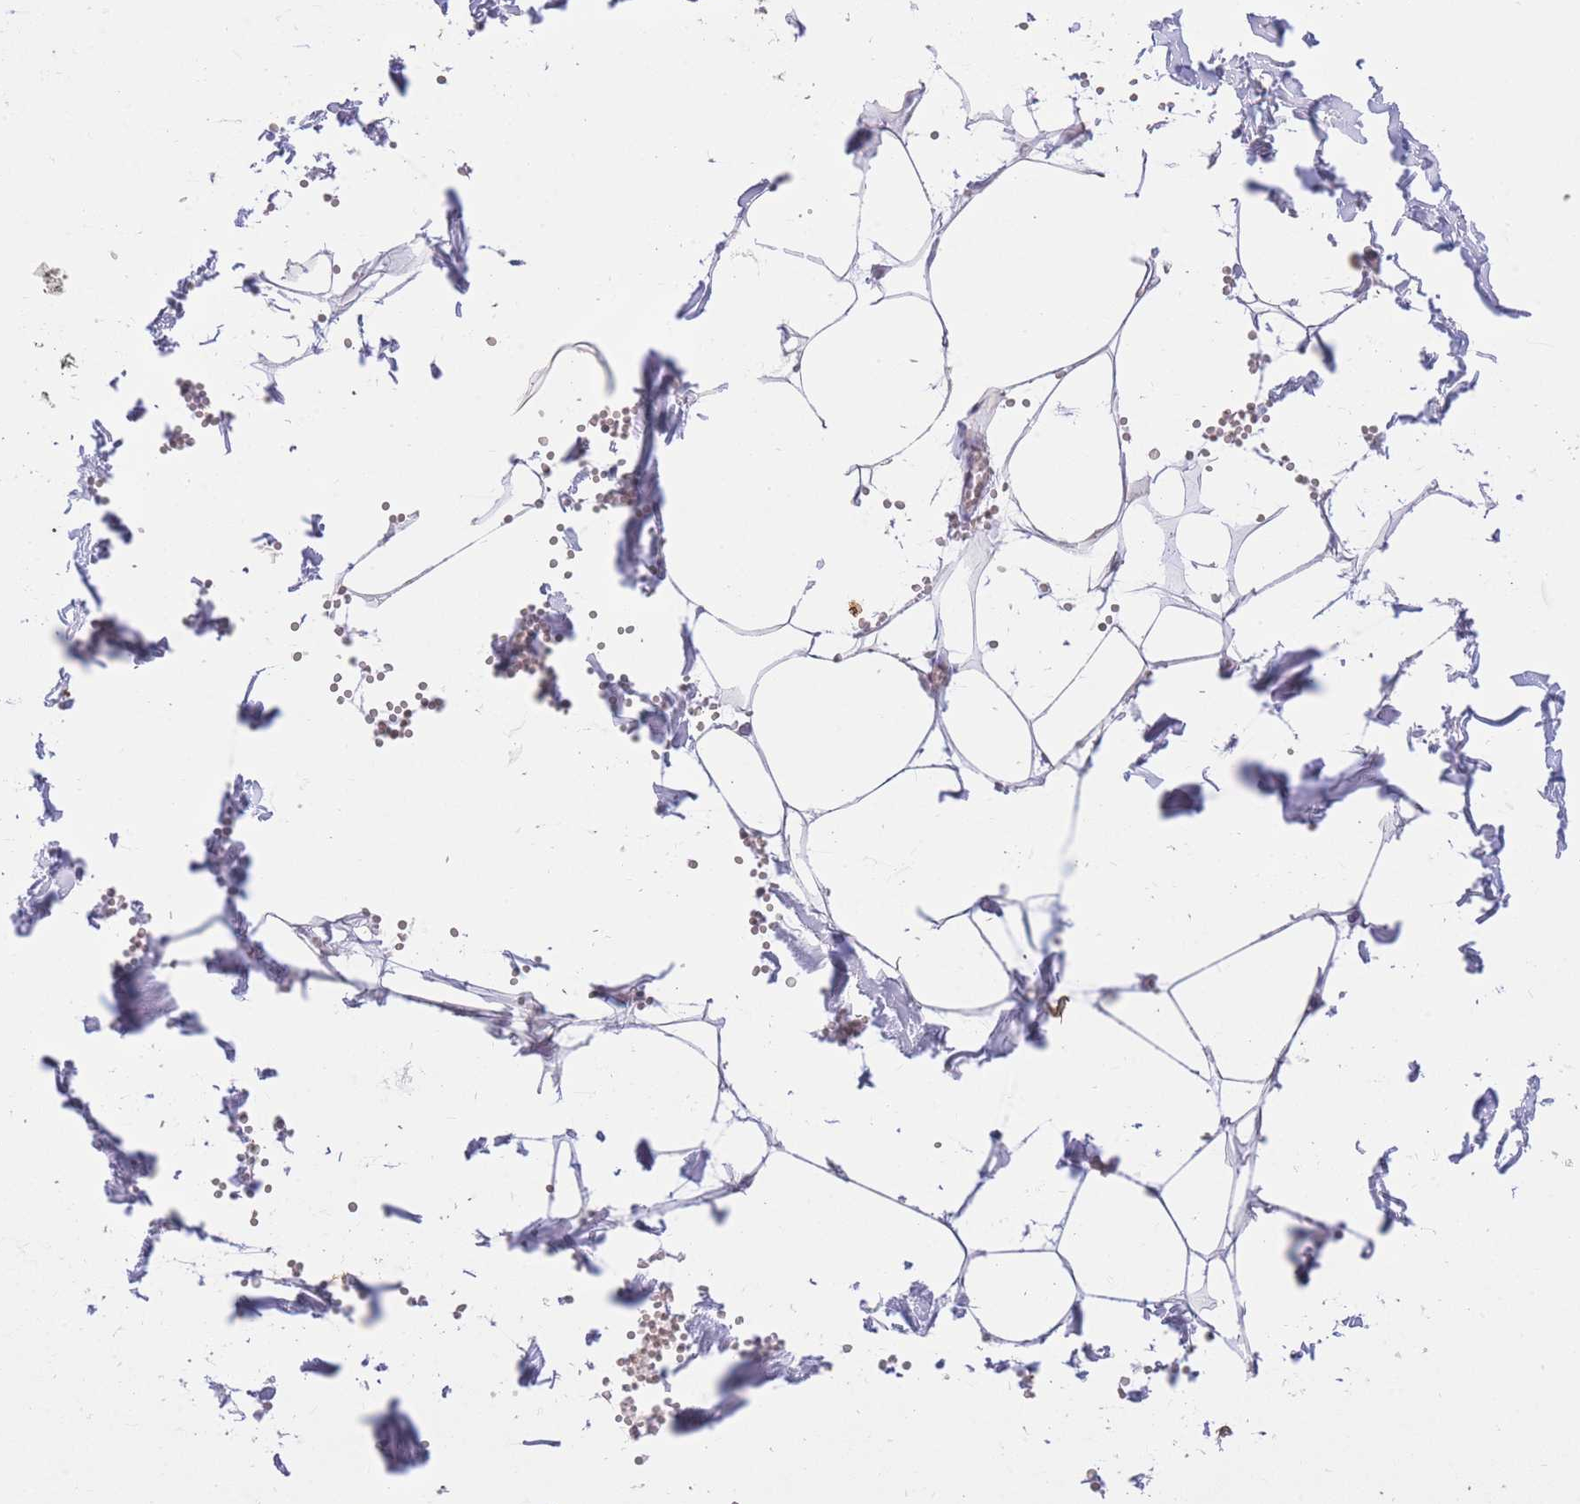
{"staining": {"intensity": "negative", "quantity": "none", "location": "none"}, "tissue": "adipose tissue", "cell_type": "Adipocytes", "image_type": "normal", "snomed": [{"axis": "morphology", "description": "Normal tissue, NOS"}, {"axis": "topography", "description": "Gallbladder"}, {"axis": "topography", "description": "Peripheral nerve tissue"}], "caption": "Immunohistochemistry (IHC) micrograph of benign human adipose tissue stained for a protein (brown), which reveals no expression in adipocytes.", "gene": "UBXN7", "patient": {"sex": "male", "age": 38}}